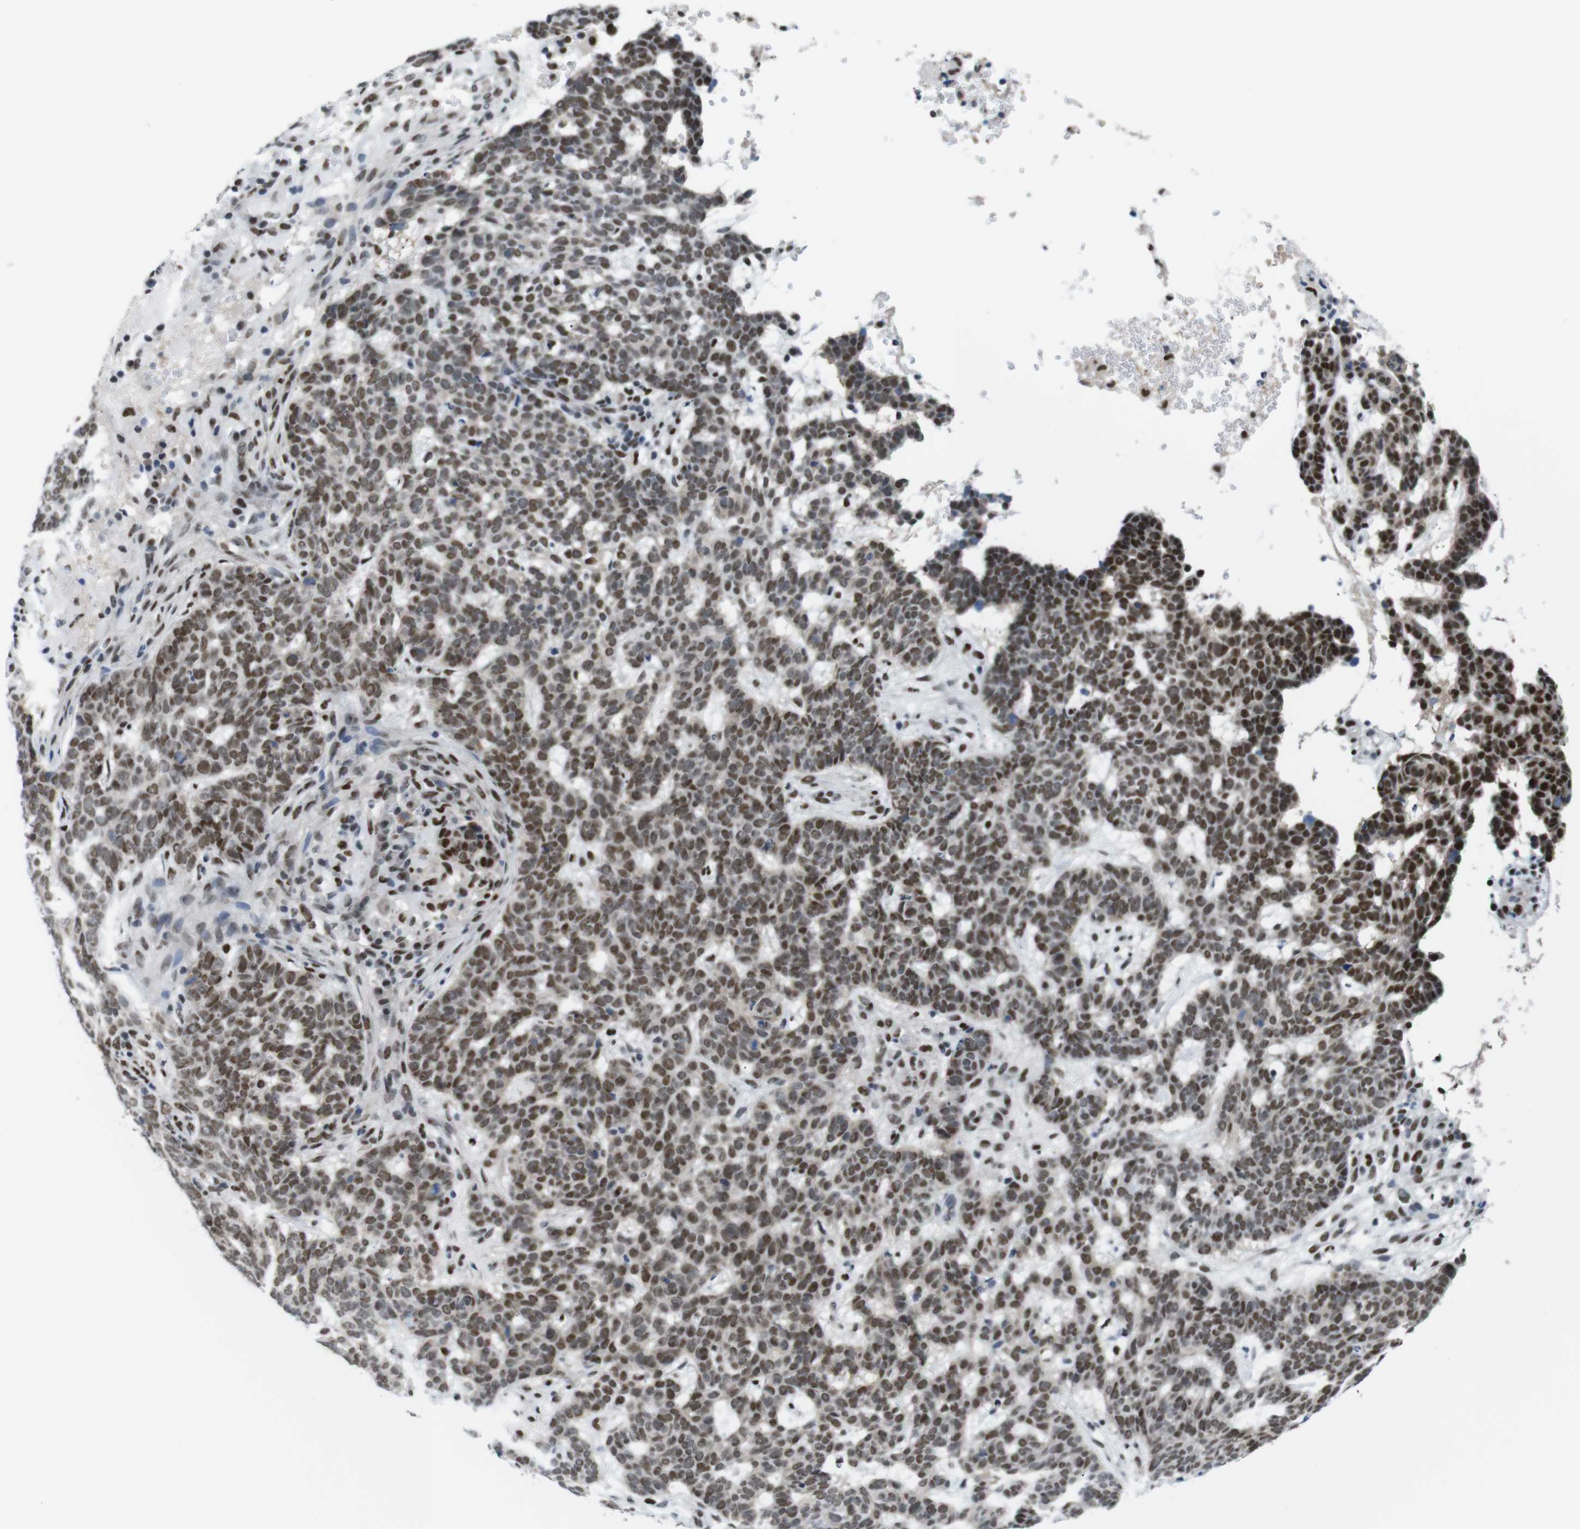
{"staining": {"intensity": "moderate", "quantity": ">75%", "location": "nuclear"}, "tissue": "skin cancer", "cell_type": "Tumor cells", "image_type": "cancer", "snomed": [{"axis": "morphology", "description": "Basal cell carcinoma"}, {"axis": "topography", "description": "Skin"}], "caption": "Immunohistochemistry (IHC) (DAB (3,3'-diaminobenzidine)) staining of skin basal cell carcinoma exhibits moderate nuclear protein staining in approximately >75% of tumor cells.", "gene": "PSME3", "patient": {"sex": "male", "age": 85}}